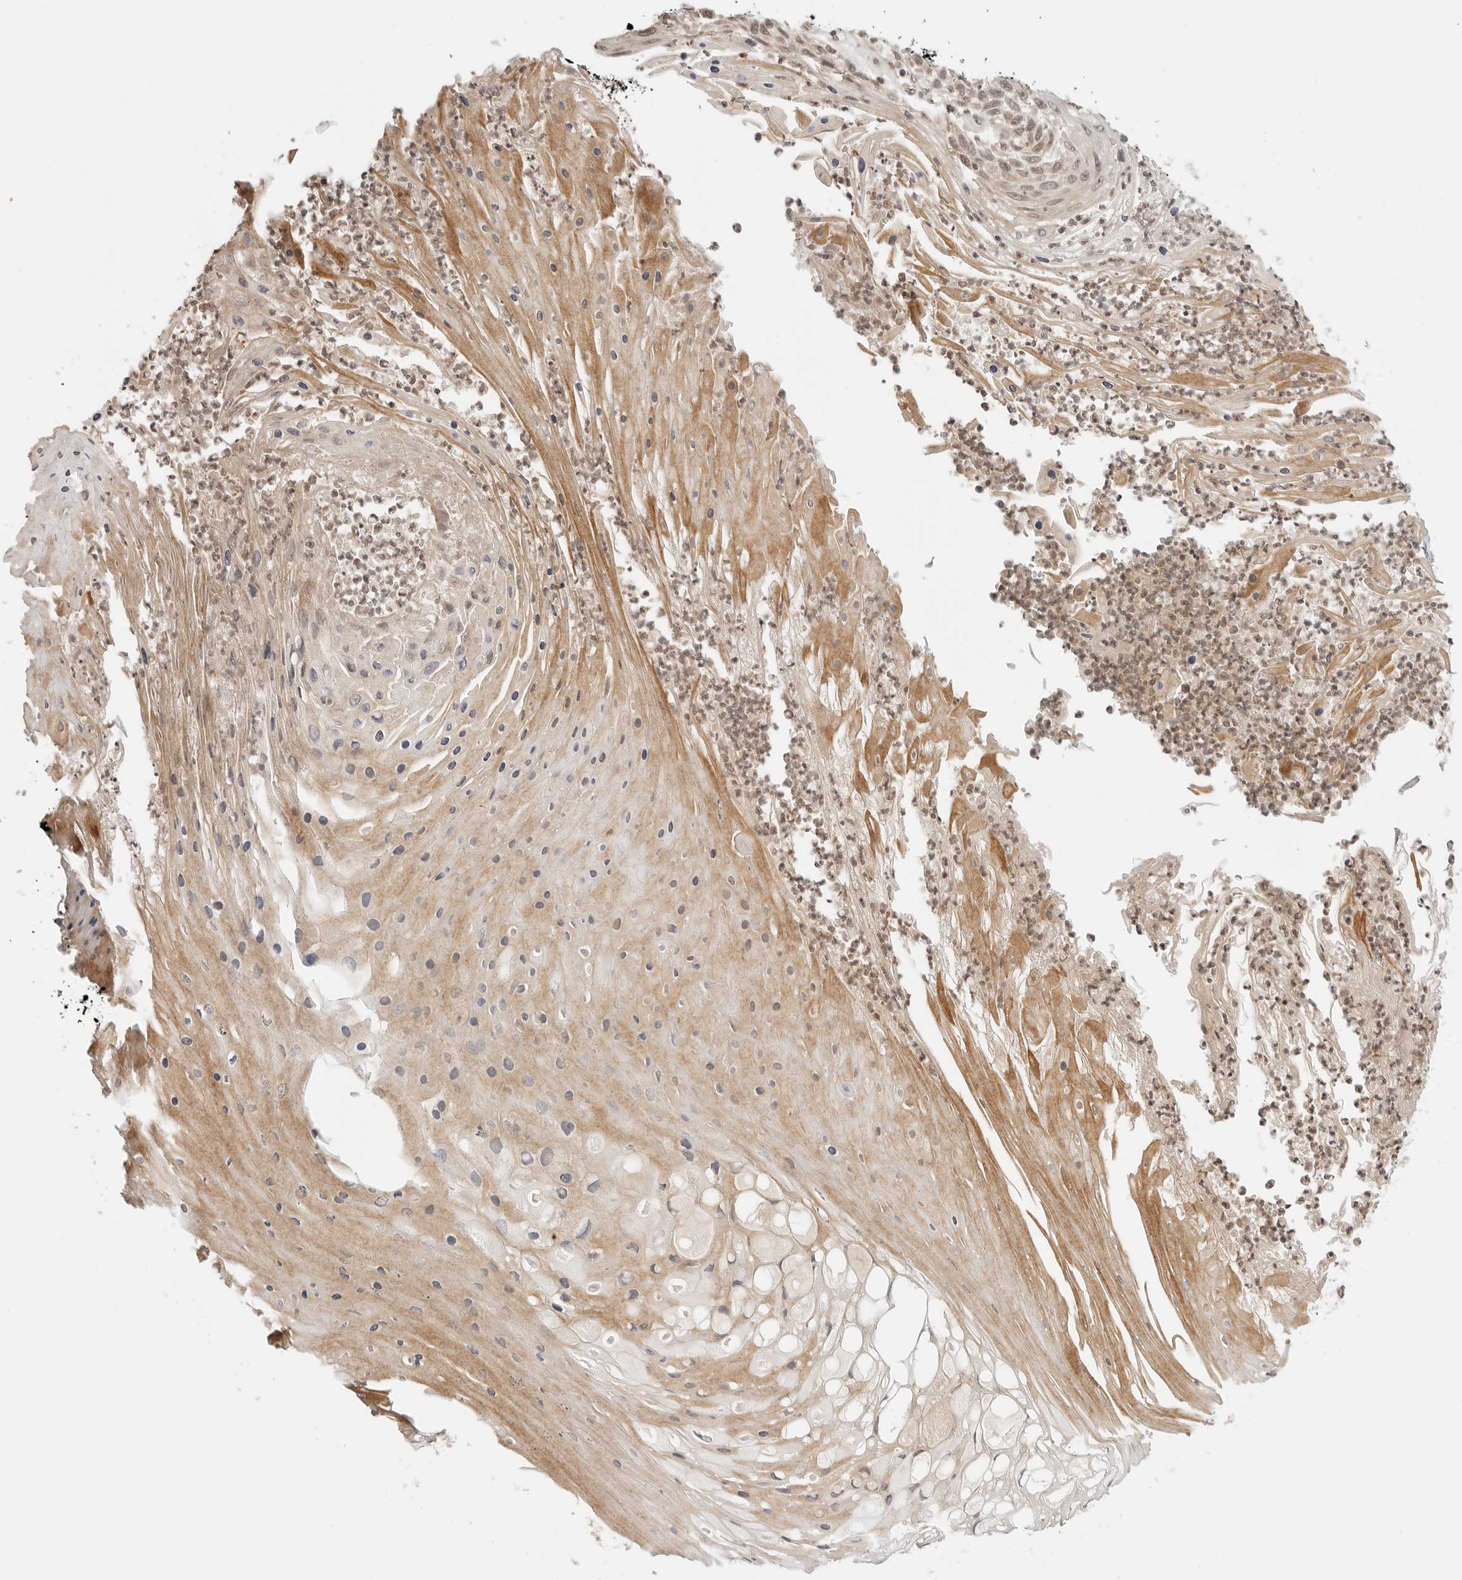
{"staining": {"intensity": "weak", "quantity": ">75%", "location": "nuclear"}, "tissue": "skin cancer", "cell_type": "Tumor cells", "image_type": "cancer", "snomed": [{"axis": "morphology", "description": "Squamous cell carcinoma, NOS"}, {"axis": "topography", "description": "Skin"}], "caption": "Skin cancer was stained to show a protein in brown. There is low levels of weak nuclear staining in about >75% of tumor cells.", "gene": "GPR34", "patient": {"sex": "female", "age": 88}}